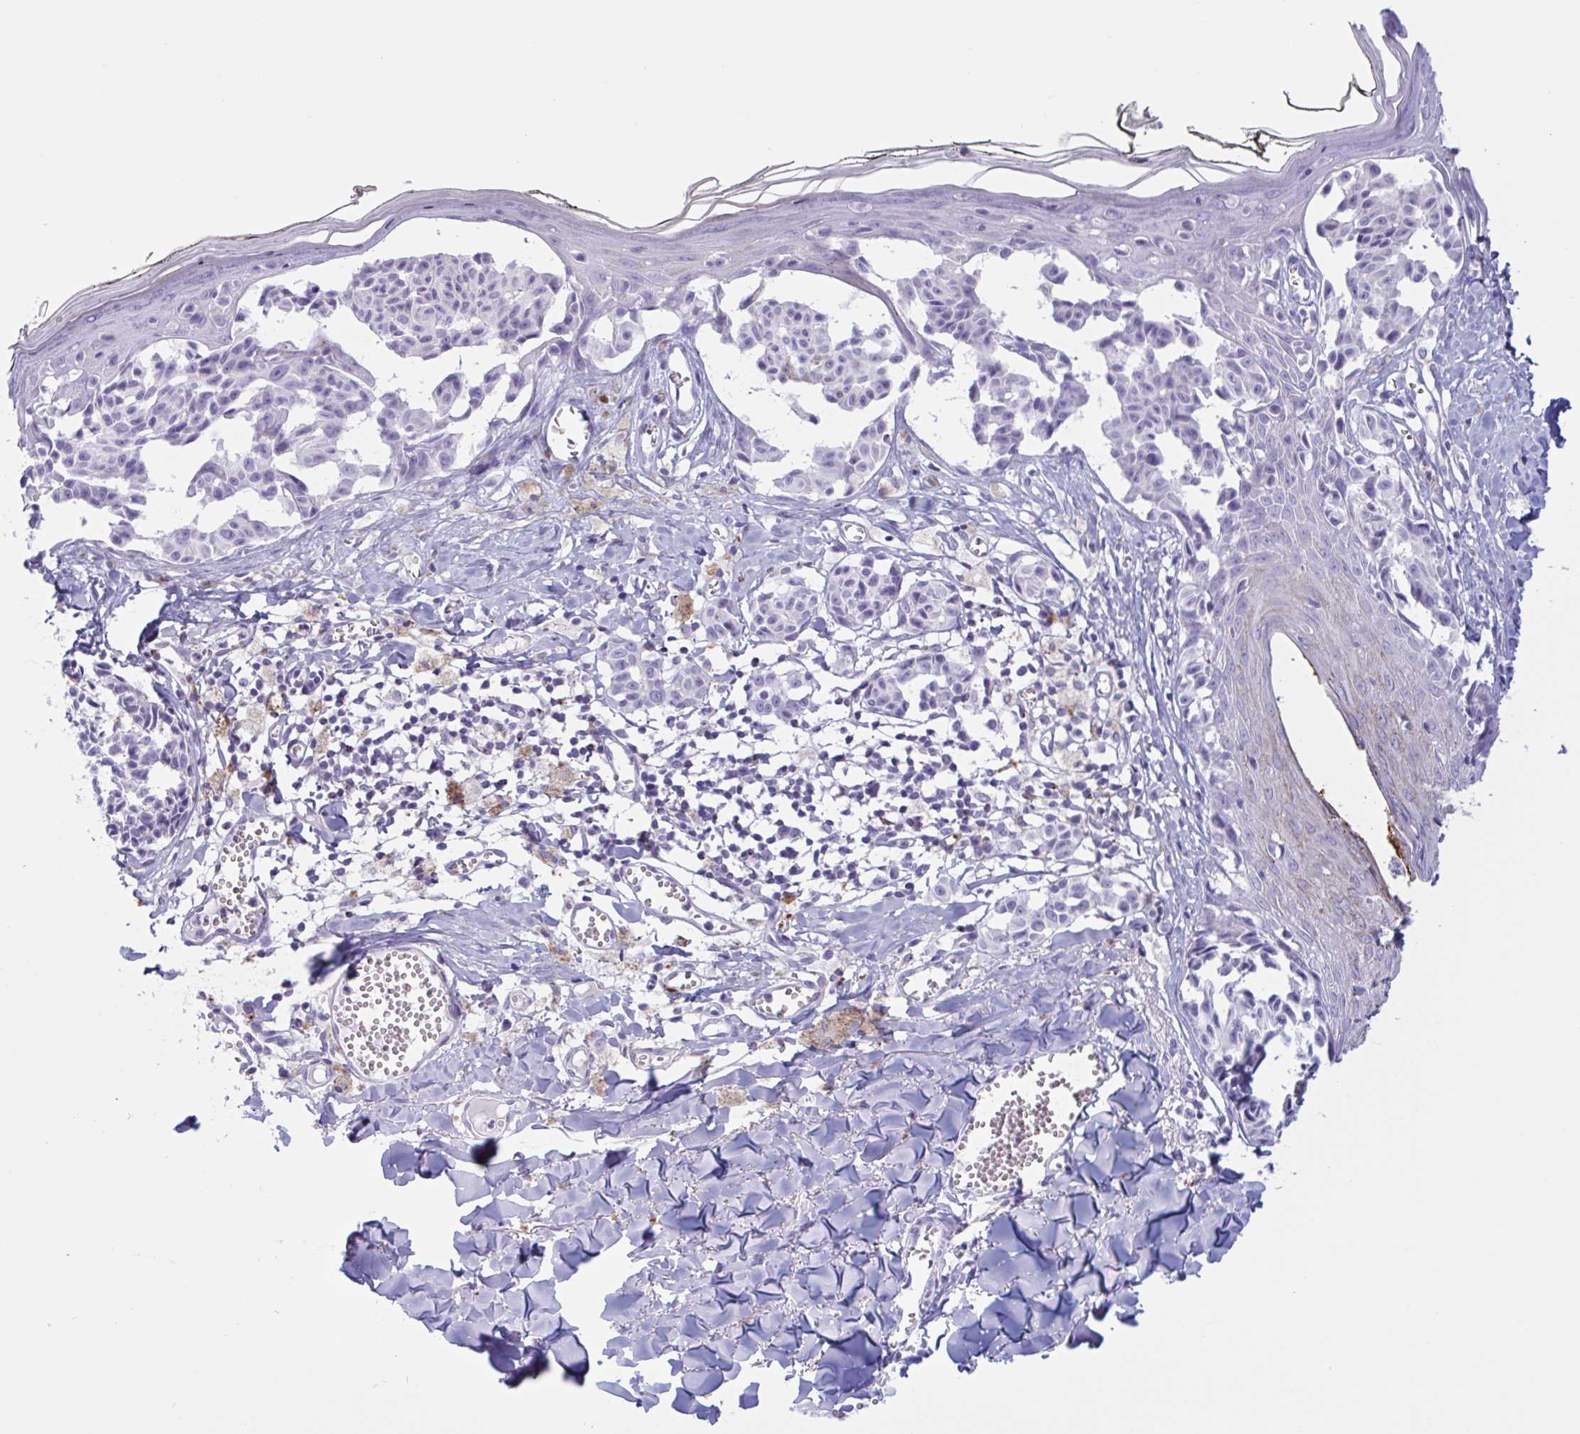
{"staining": {"intensity": "negative", "quantity": "none", "location": "none"}, "tissue": "melanoma", "cell_type": "Tumor cells", "image_type": "cancer", "snomed": [{"axis": "morphology", "description": "Malignant melanoma, NOS"}, {"axis": "topography", "description": "Skin"}], "caption": "IHC of malignant melanoma reveals no expression in tumor cells.", "gene": "XCL1", "patient": {"sex": "female", "age": 43}}